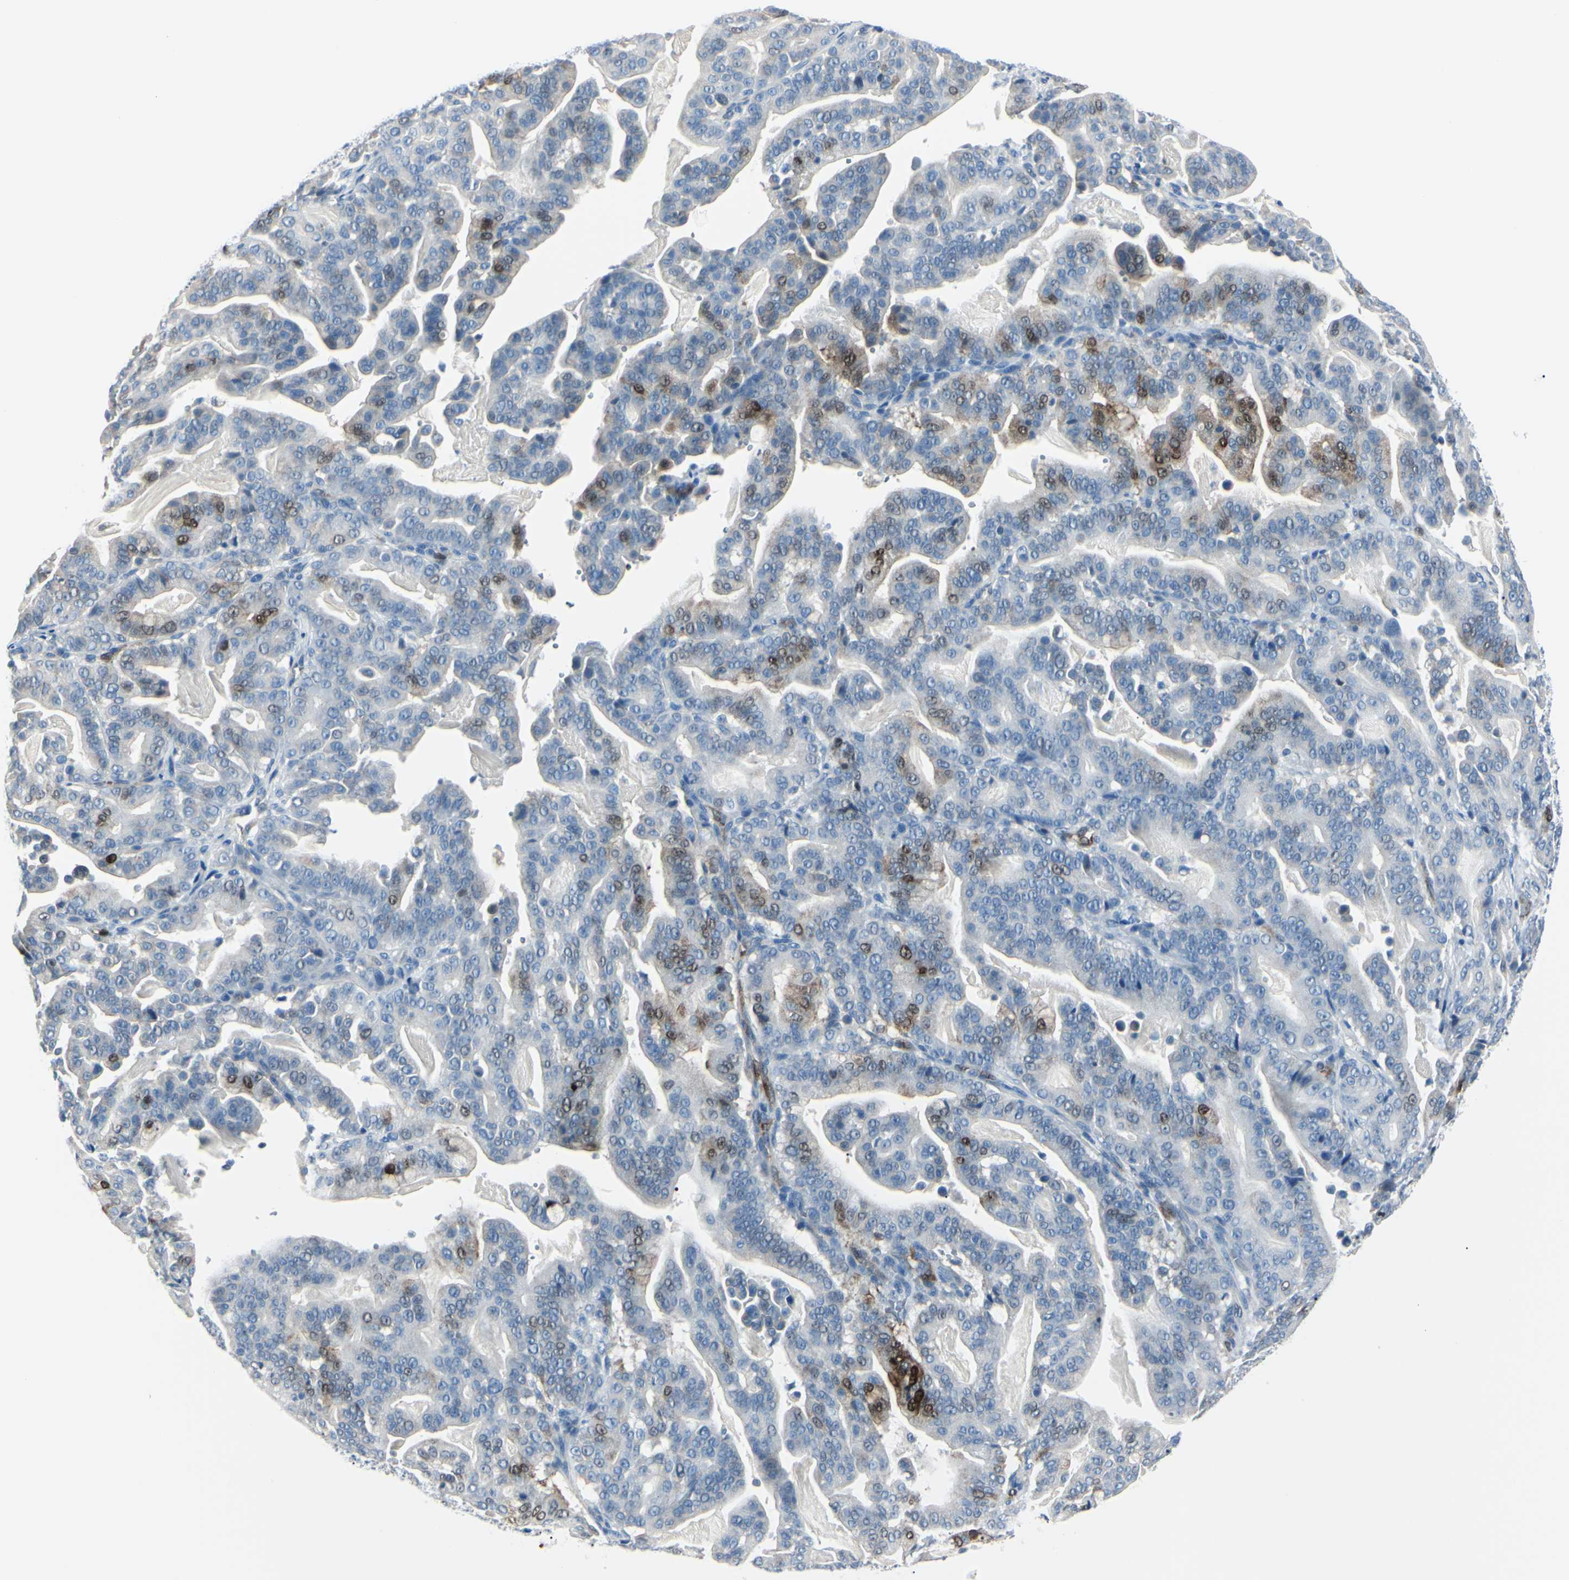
{"staining": {"intensity": "moderate", "quantity": "<25%", "location": "cytoplasmic/membranous,nuclear"}, "tissue": "pancreatic cancer", "cell_type": "Tumor cells", "image_type": "cancer", "snomed": [{"axis": "morphology", "description": "Adenocarcinoma, NOS"}, {"axis": "topography", "description": "Pancreas"}], "caption": "Pancreatic cancer (adenocarcinoma) stained with a protein marker shows moderate staining in tumor cells.", "gene": "CA2", "patient": {"sex": "male", "age": 63}}